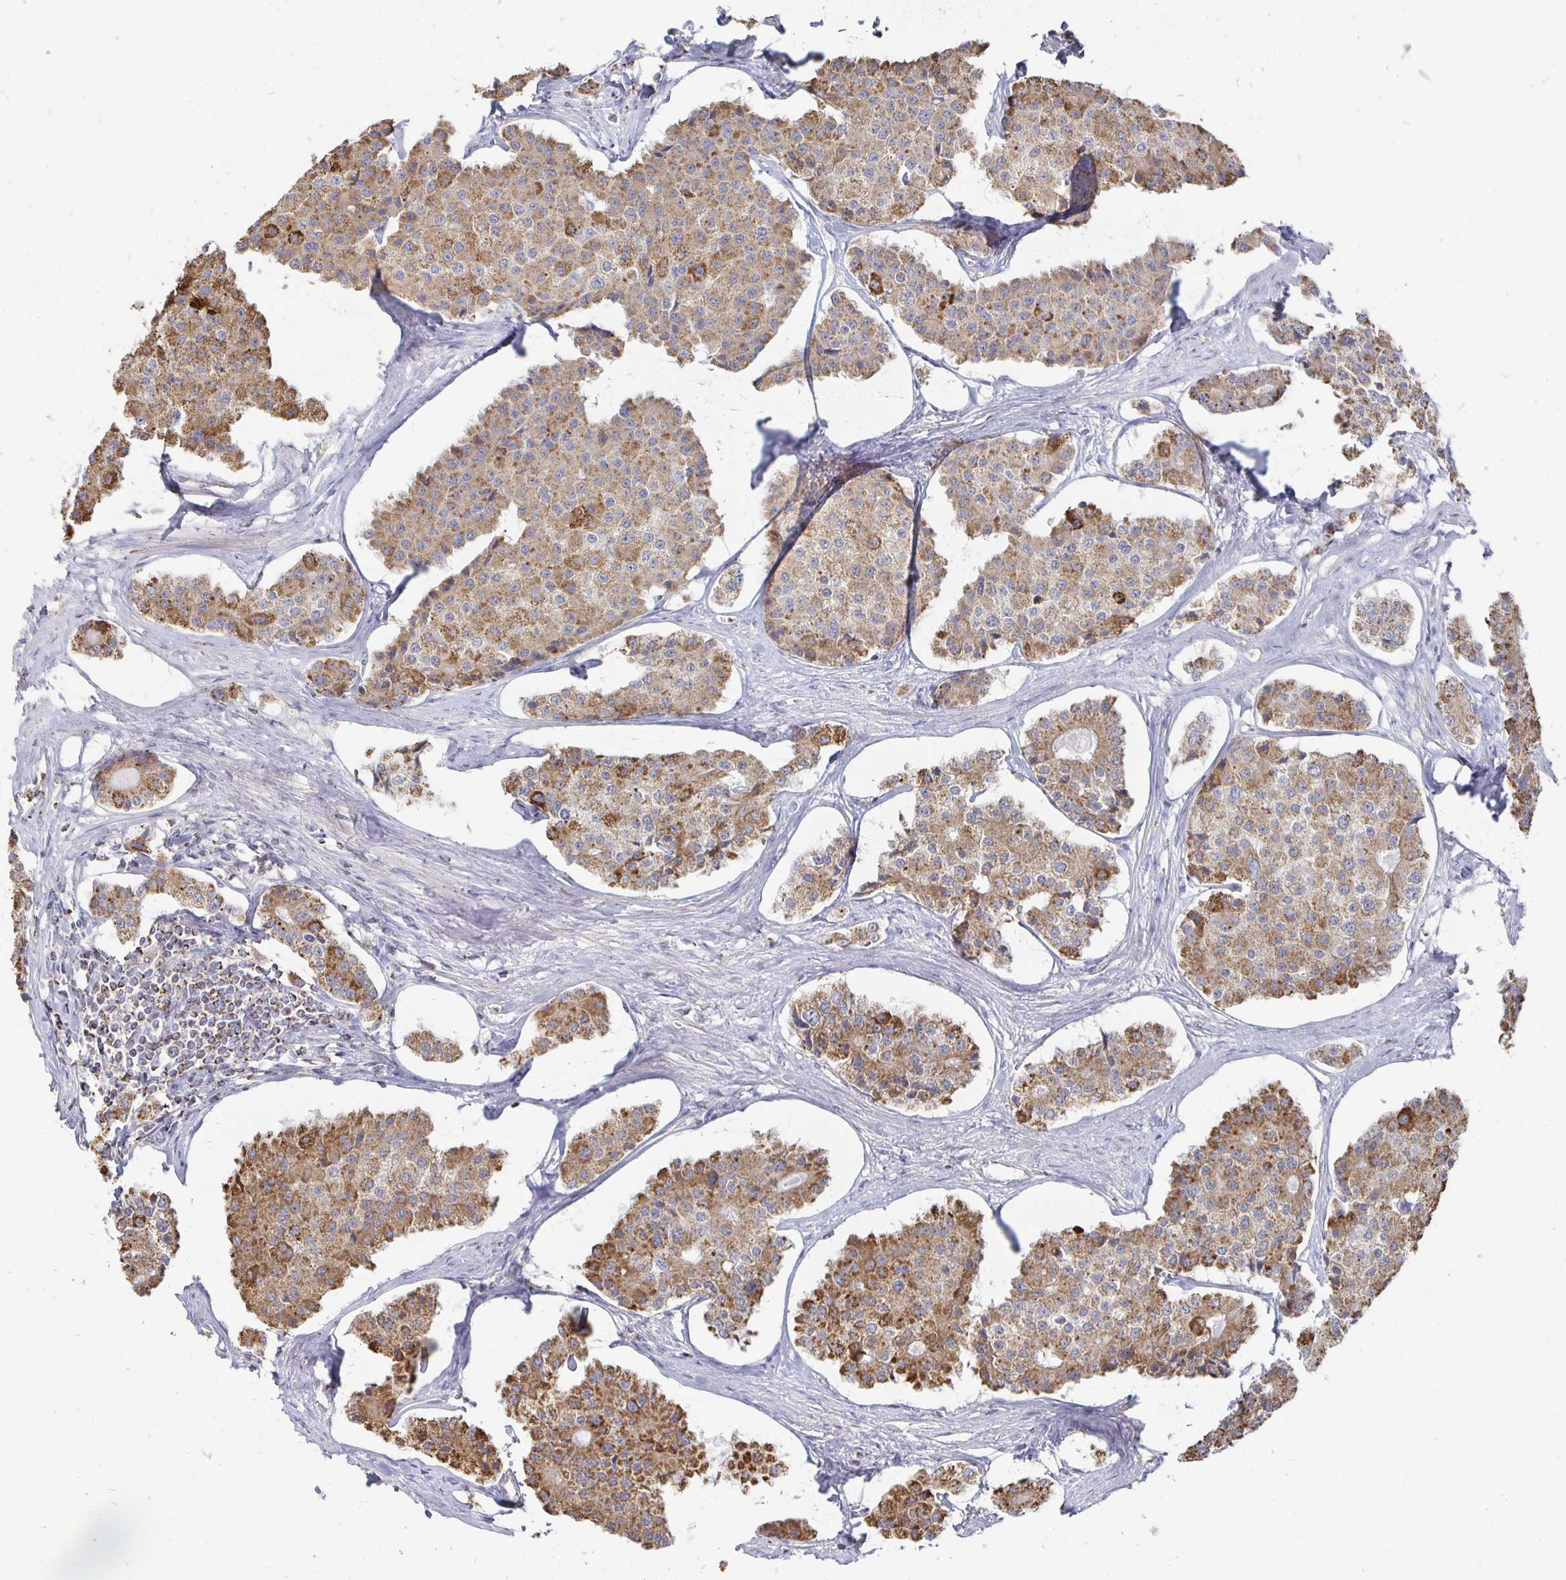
{"staining": {"intensity": "moderate", "quantity": ">75%", "location": "cytoplasmic/membranous"}, "tissue": "carcinoid", "cell_type": "Tumor cells", "image_type": "cancer", "snomed": [{"axis": "morphology", "description": "Carcinoid, malignant, NOS"}, {"axis": "topography", "description": "Small intestine"}], "caption": "Immunohistochemical staining of carcinoid reveals moderate cytoplasmic/membranous protein staining in approximately >75% of tumor cells. (DAB (3,3'-diaminobenzidine) IHC with brightfield microscopy, high magnification).", "gene": "NKX2-8", "patient": {"sex": "female", "age": 65}}